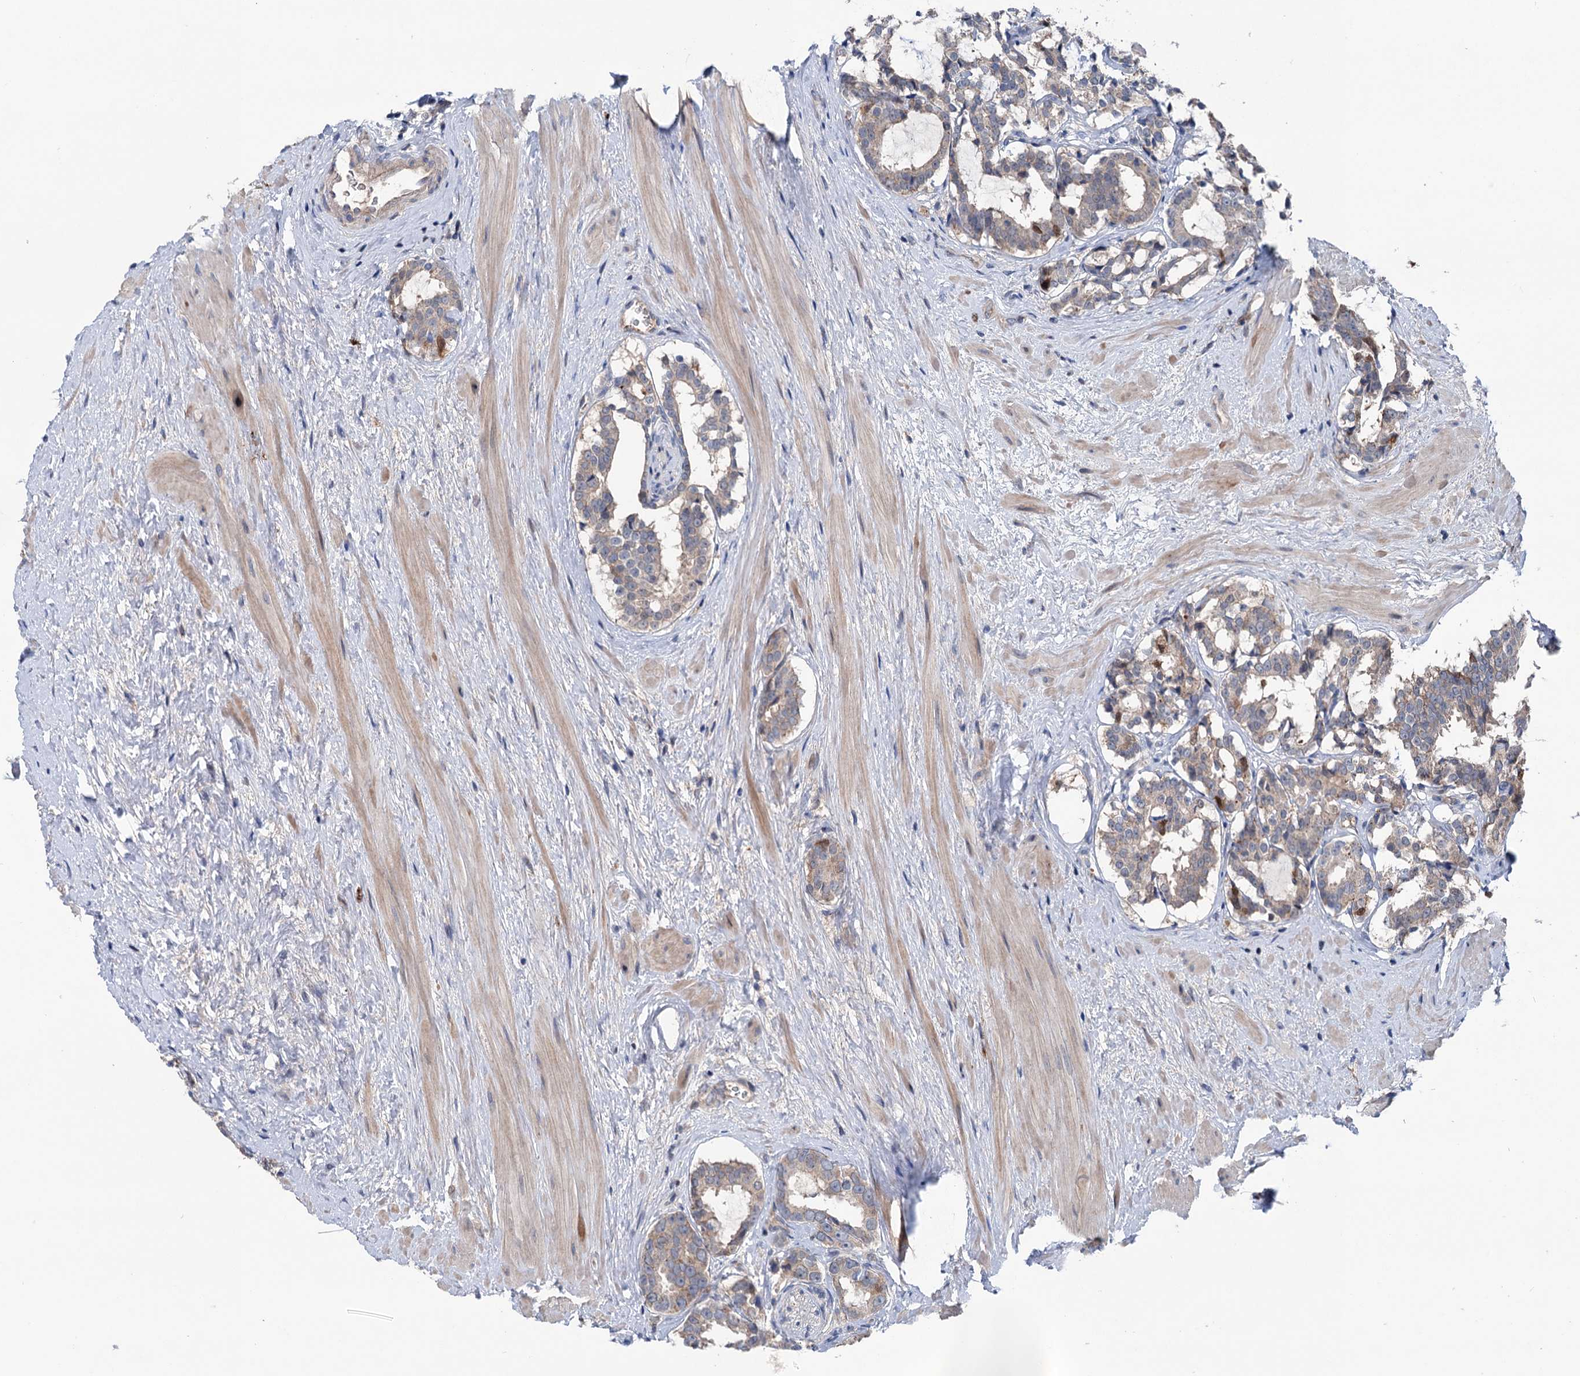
{"staining": {"intensity": "weak", "quantity": "25%-75%", "location": "cytoplasmic/membranous"}, "tissue": "prostate cancer", "cell_type": "Tumor cells", "image_type": "cancer", "snomed": [{"axis": "morphology", "description": "Adenocarcinoma, High grade"}, {"axis": "topography", "description": "Prostate"}], "caption": "High-magnification brightfield microscopy of prostate adenocarcinoma (high-grade) stained with DAB (3,3'-diaminobenzidine) (brown) and counterstained with hematoxylin (blue). tumor cells exhibit weak cytoplasmic/membranous positivity is appreciated in about25%-75% of cells.", "gene": "NCAPD2", "patient": {"sex": "male", "age": 58}}